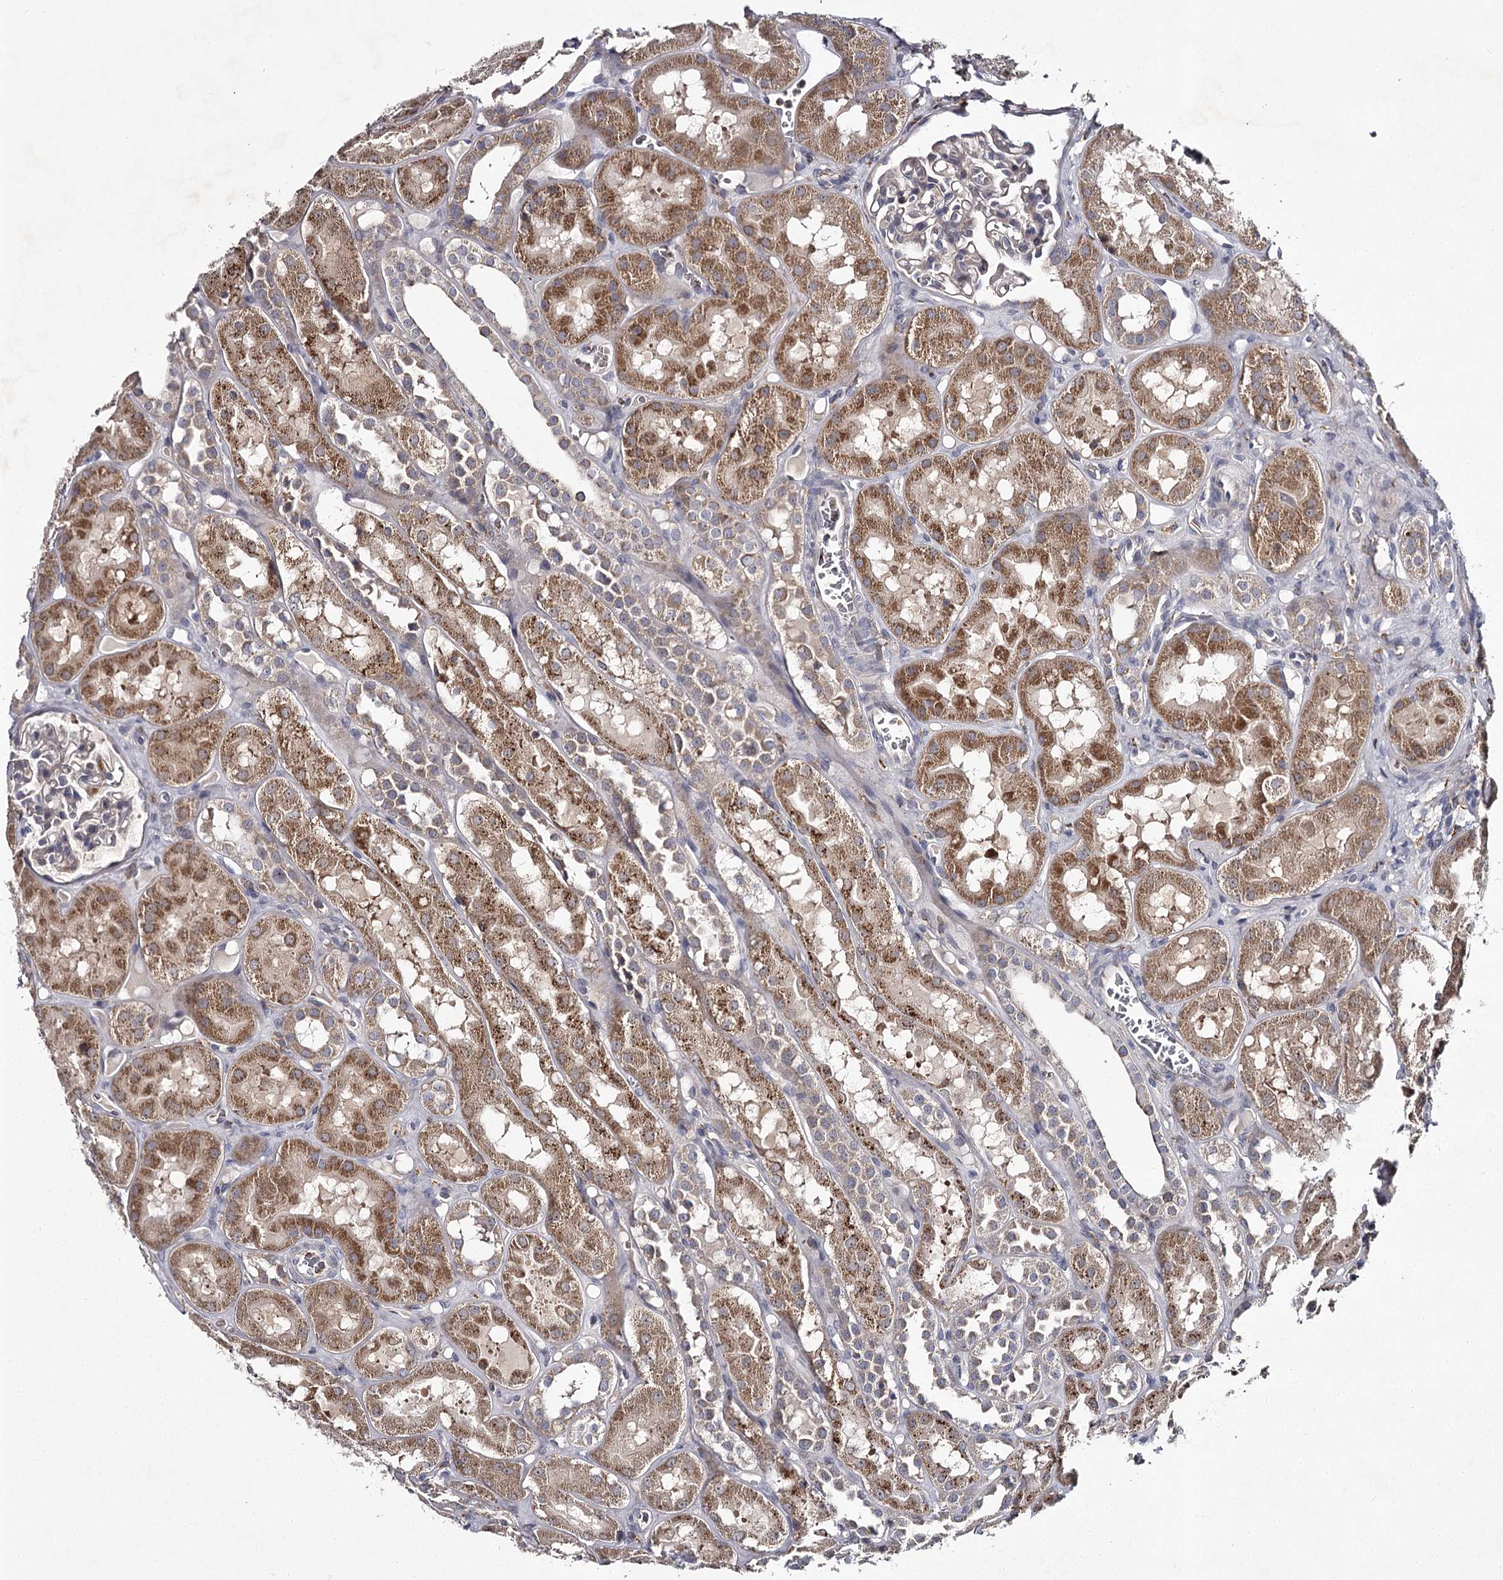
{"staining": {"intensity": "weak", "quantity": "<25%", "location": "cytoplasmic/membranous"}, "tissue": "kidney", "cell_type": "Cells in glomeruli", "image_type": "normal", "snomed": [{"axis": "morphology", "description": "Normal tissue, NOS"}, {"axis": "topography", "description": "Kidney"}], "caption": "A micrograph of kidney stained for a protein displays no brown staining in cells in glomeruli.", "gene": "RASSF6", "patient": {"sex": "male", "age": 16}}